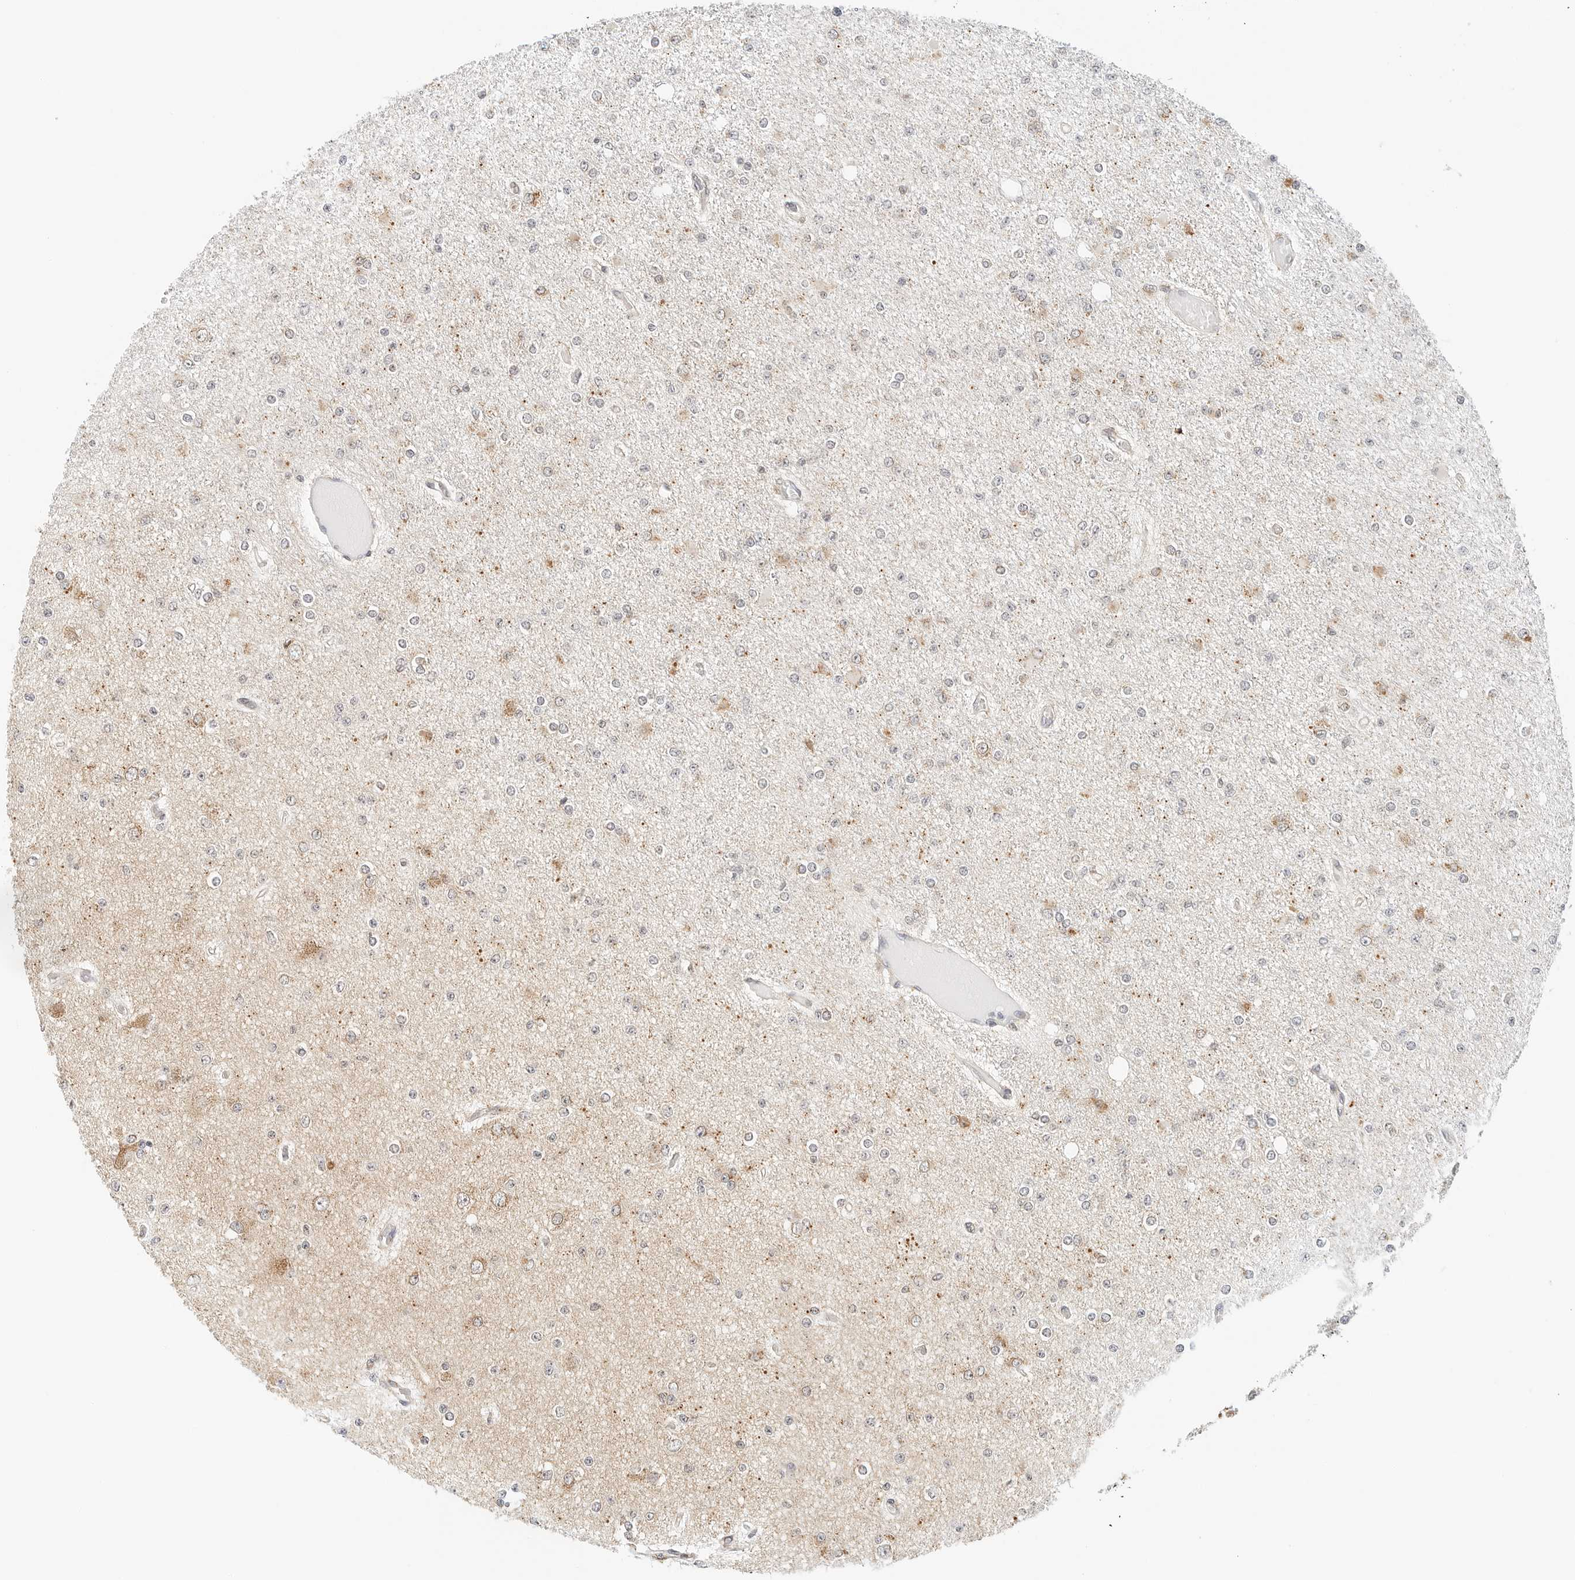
{"staining": {"intensity": "weak", "quantity": "<25%", "location": "cytoplasmic/membranous"}, "tissue": "glioma", "cell_type": "Tumor cells", "image_type": "cancer", "snomed": [{"axis": "morphology", "description": "Glioma, malignant, Low grade"}, {"axis": "topography", "description": "Brain"}], "caption": "Immunohistochemistry (IHC) of glioma demonstrates no staining in tumor cells.", "gene": "ATL1", "patient": {"sex": "female", "age": 22}}